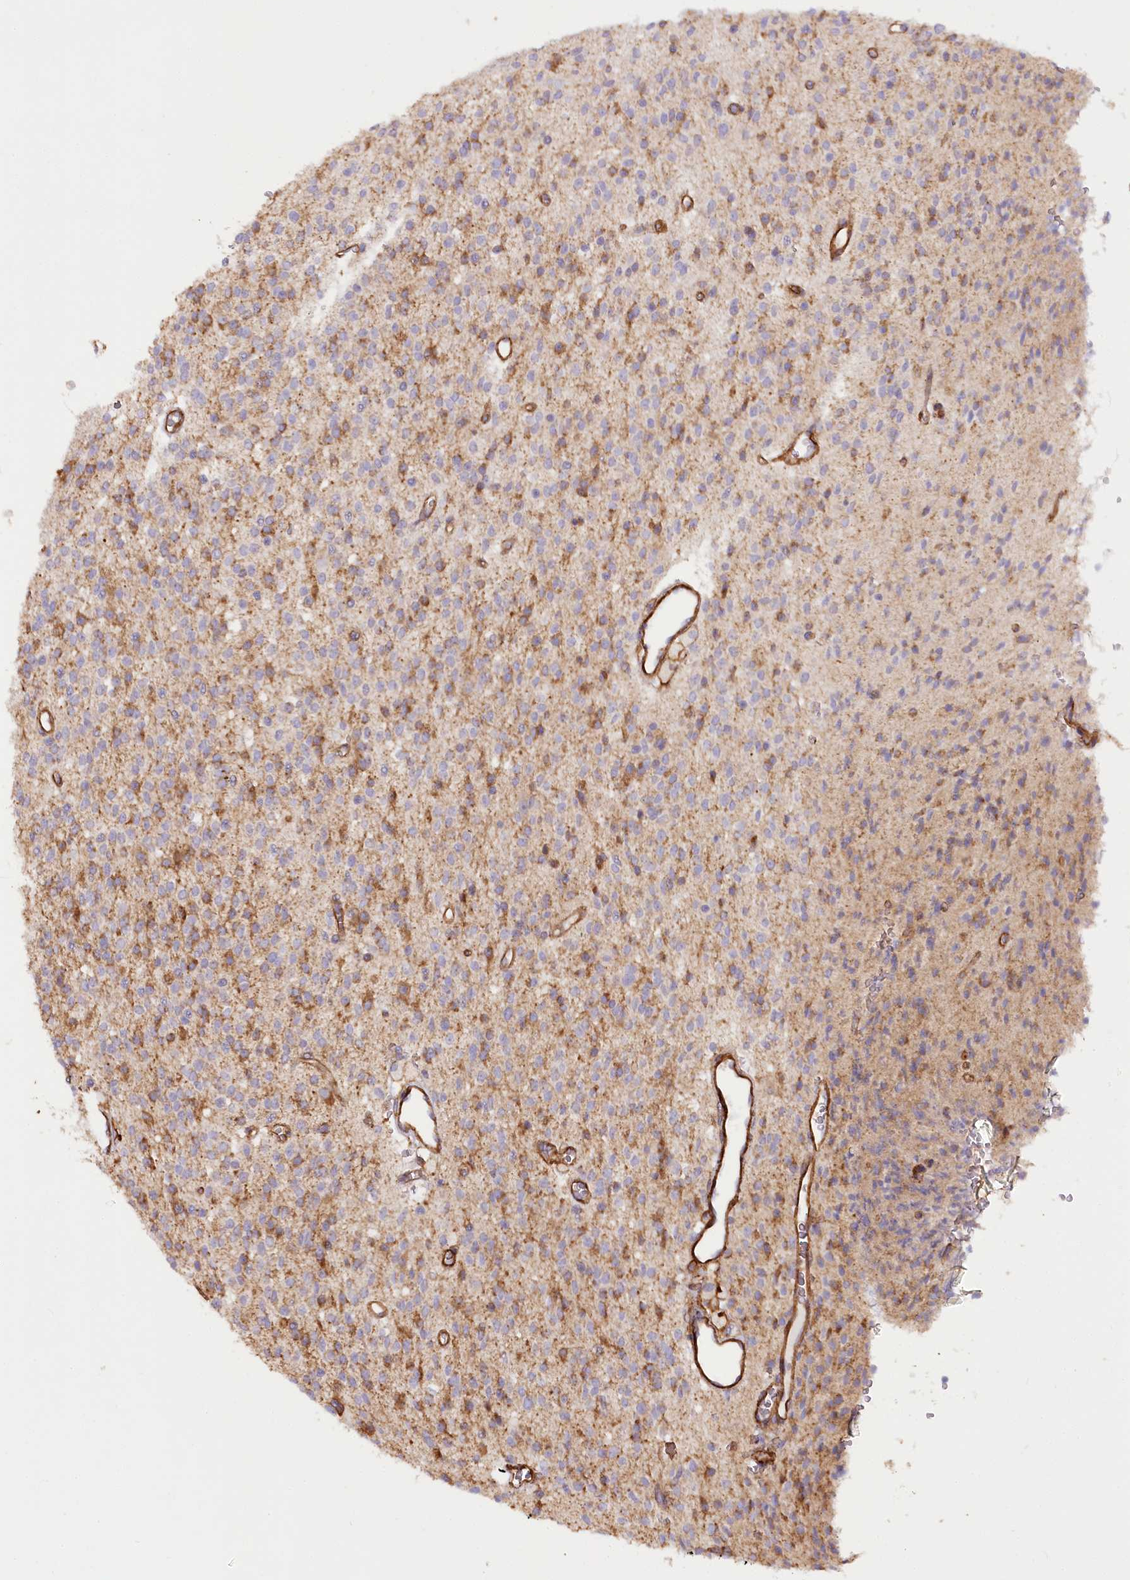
{"staining": {"intensity": "moderate", "quantity": "<25%", "location": "cytoplasmic/membranous"}, "tissue": "glioma", "cell_type": "Tumor cells", "image_type": "cancer", "snomed": [{"axis": "morphology", "description": "Glioma, malignant, High grade"}, {"axis": "topography", "description": "Brain"}], "caption": "Immunohistochemistry image of neoplastic tissue: human glioma stained using IHC reveals low levels of moderate protein expression localized specifically in the cytoplasmic/membranous of tumor cells, appearing as a cytoplasmic/membranous brown color.", "gene": "SYNPO2", "patient": {"sex": "male", "age": 34}}